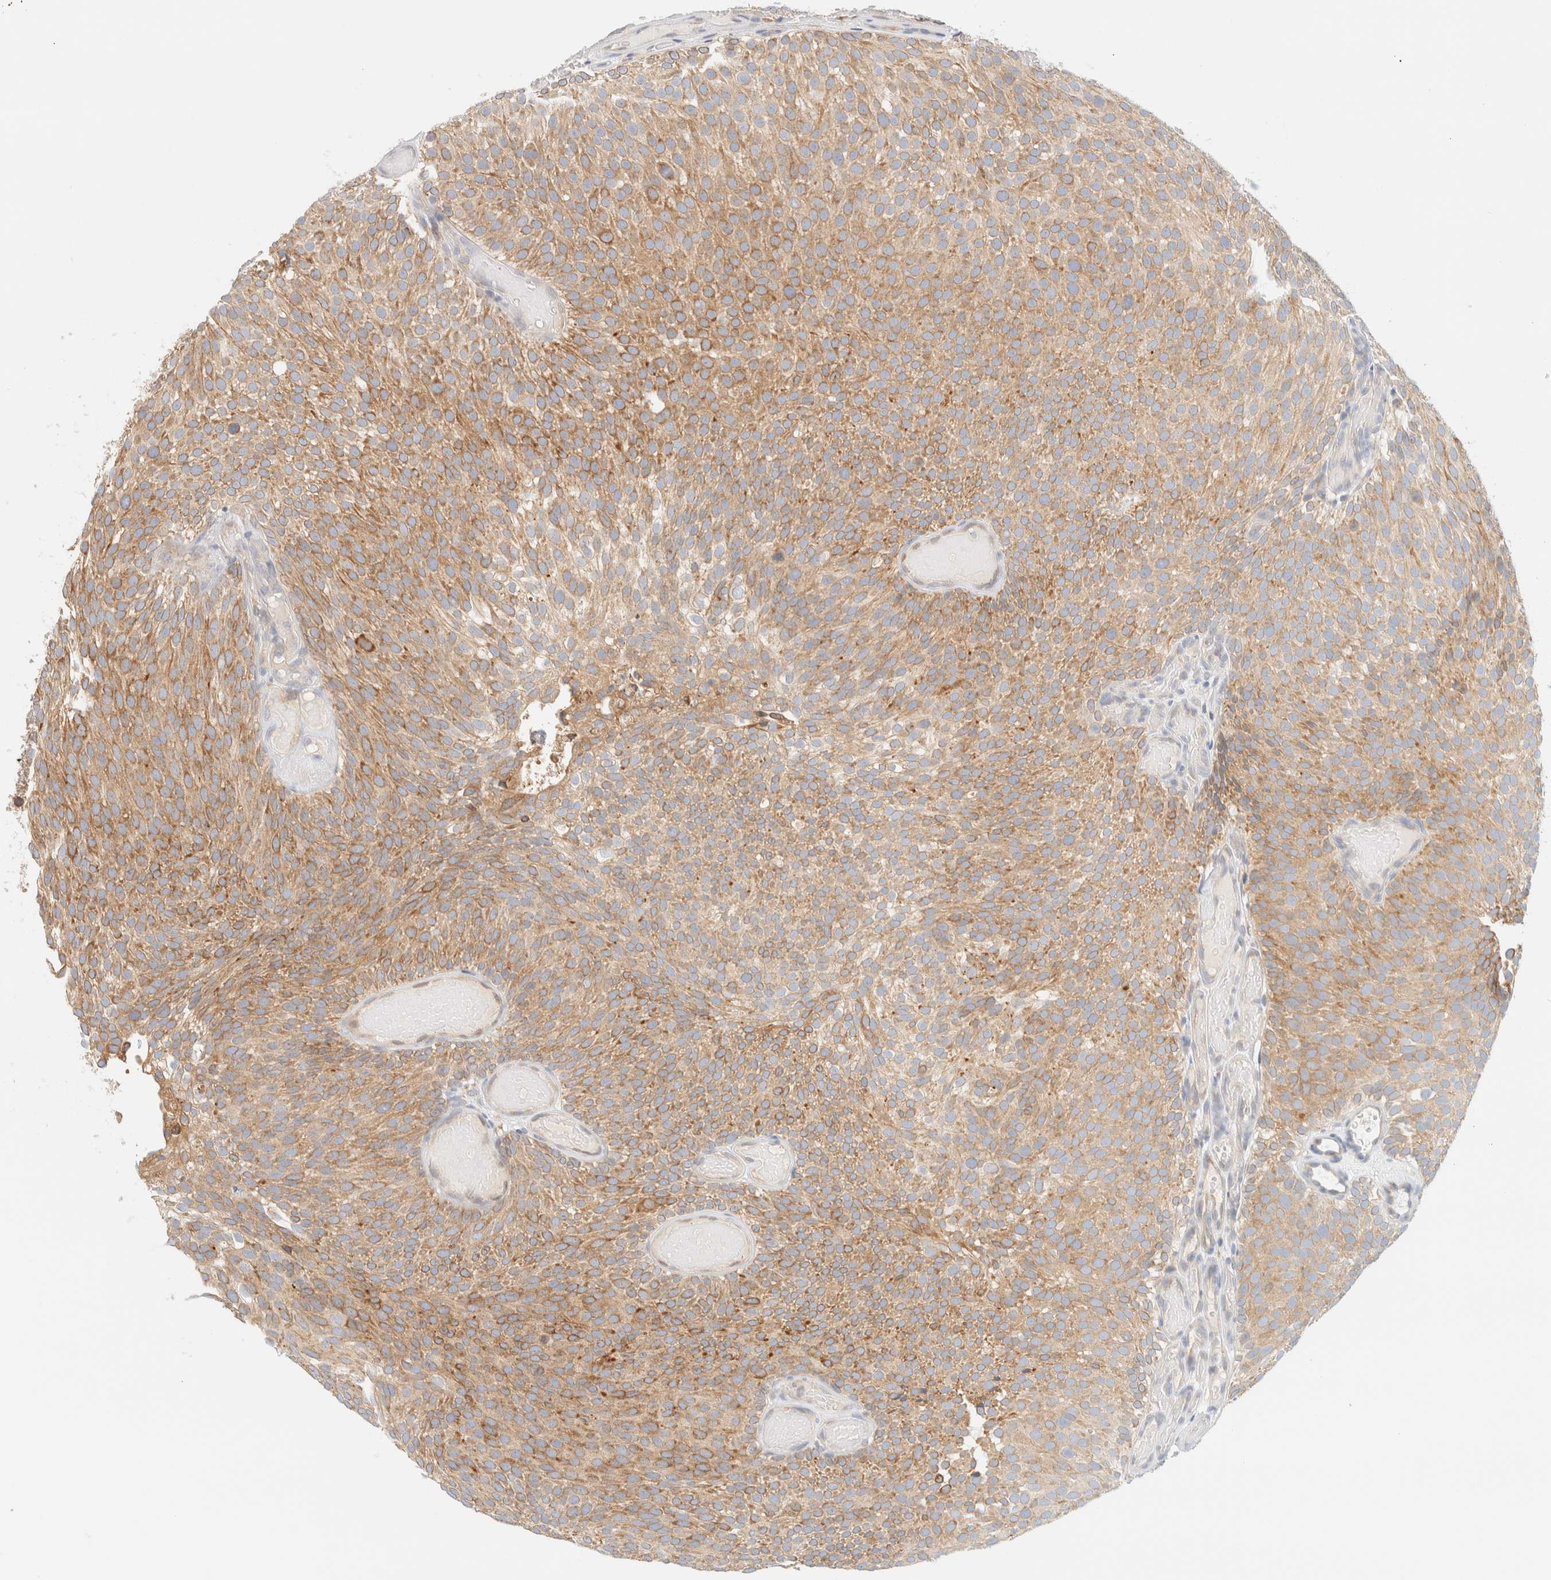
{"staining": {"intensity": "moderate", "quantity": ">75%", "location": "cytoplasmic/membranous"}, "tissue": "urothelial cancer", "cell_type": "Tumor cells", "image_type": "cancer", "snomed": [{"axis": "morphology", "description": "Urothelial carcinoma, Low grade"}, {"axis": "topography", "description": "Urinary bladder"}], "caption": "DAB (3,3'-diaminobenzidine) immunohistochemical staining of urothelial cancer reveals moderate cytoplasmic/membranous protein staining in approximately >75% of tumor cells. (IHC, brightfield microscopy, high magnification).", "gene": "NT5C", "patient": {"sex": "male", "age": 78}}